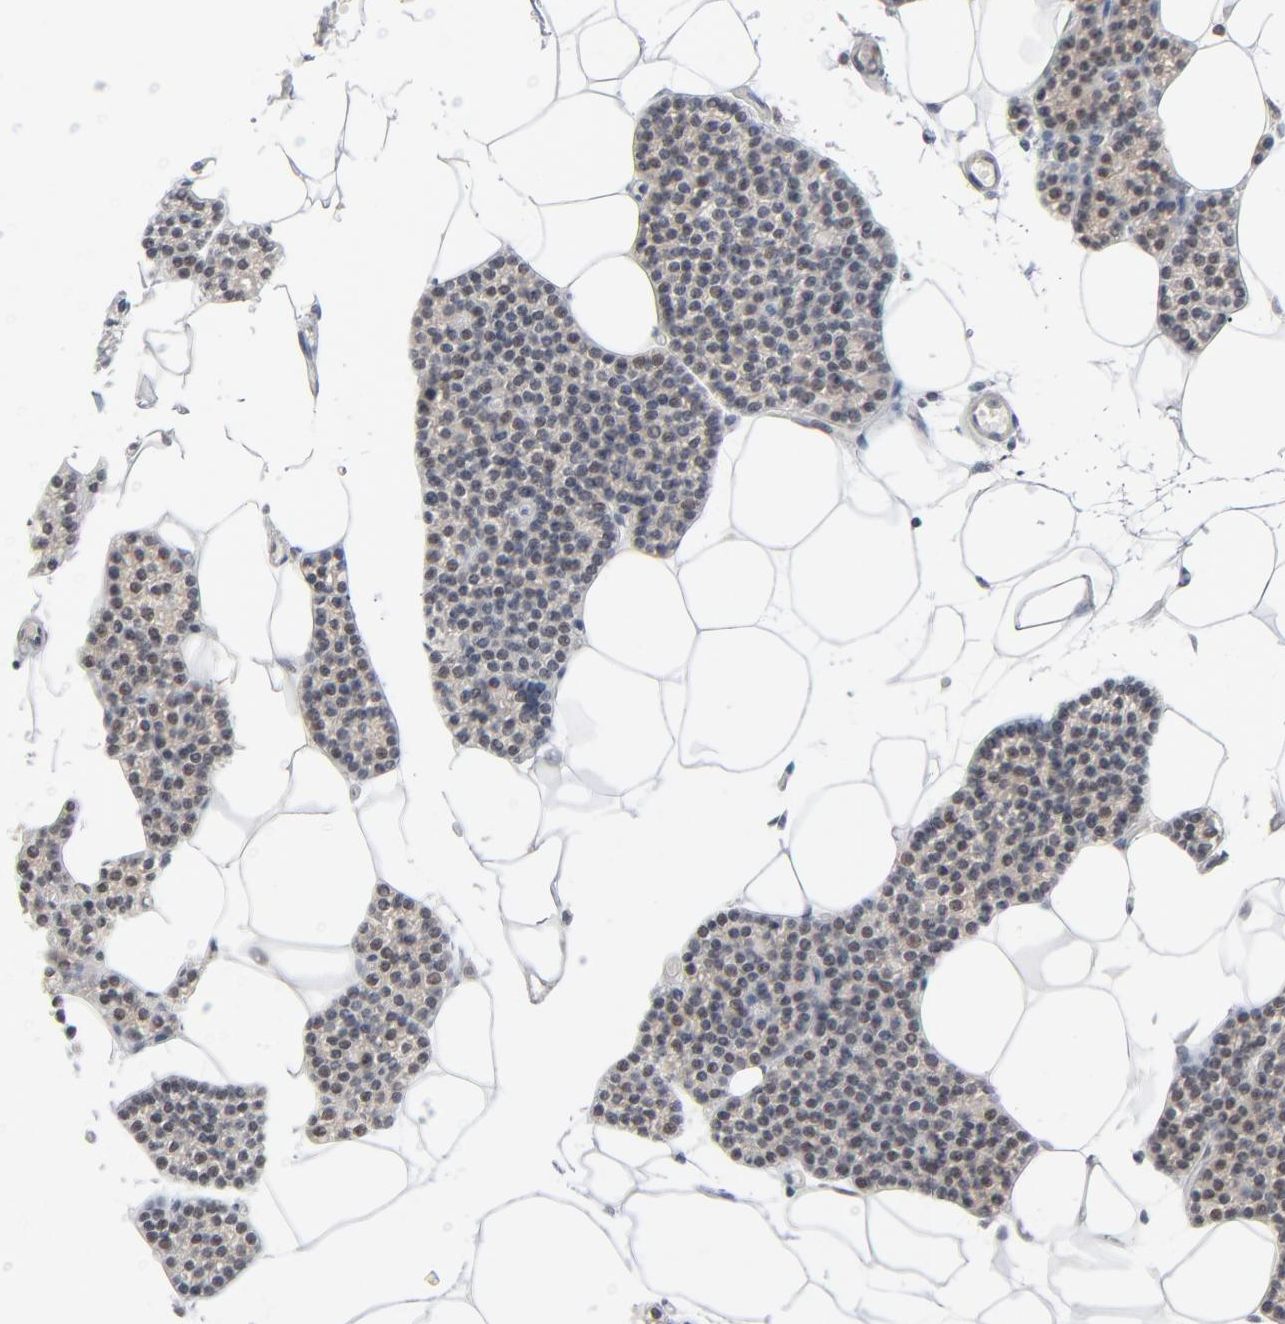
{"staining": {"intensity": "negative", "quantity": "none", "location": "none"}, "tissue": "parathyroid gland", "cell_type": "Glandular cells", "image_type": "normal", "snomed": [{"axis": "morphology", "description": "Normal tissue, NOS"}, {"axis": "topography", "description": "Parathyroid gland"}], "caption": "This is a image of immunohistochemistry staining of normal parathyroid gland, which shows no staining in glandular cells.", "gene": "ITPR3", "patient": {"sex": "female", "age": 66}}